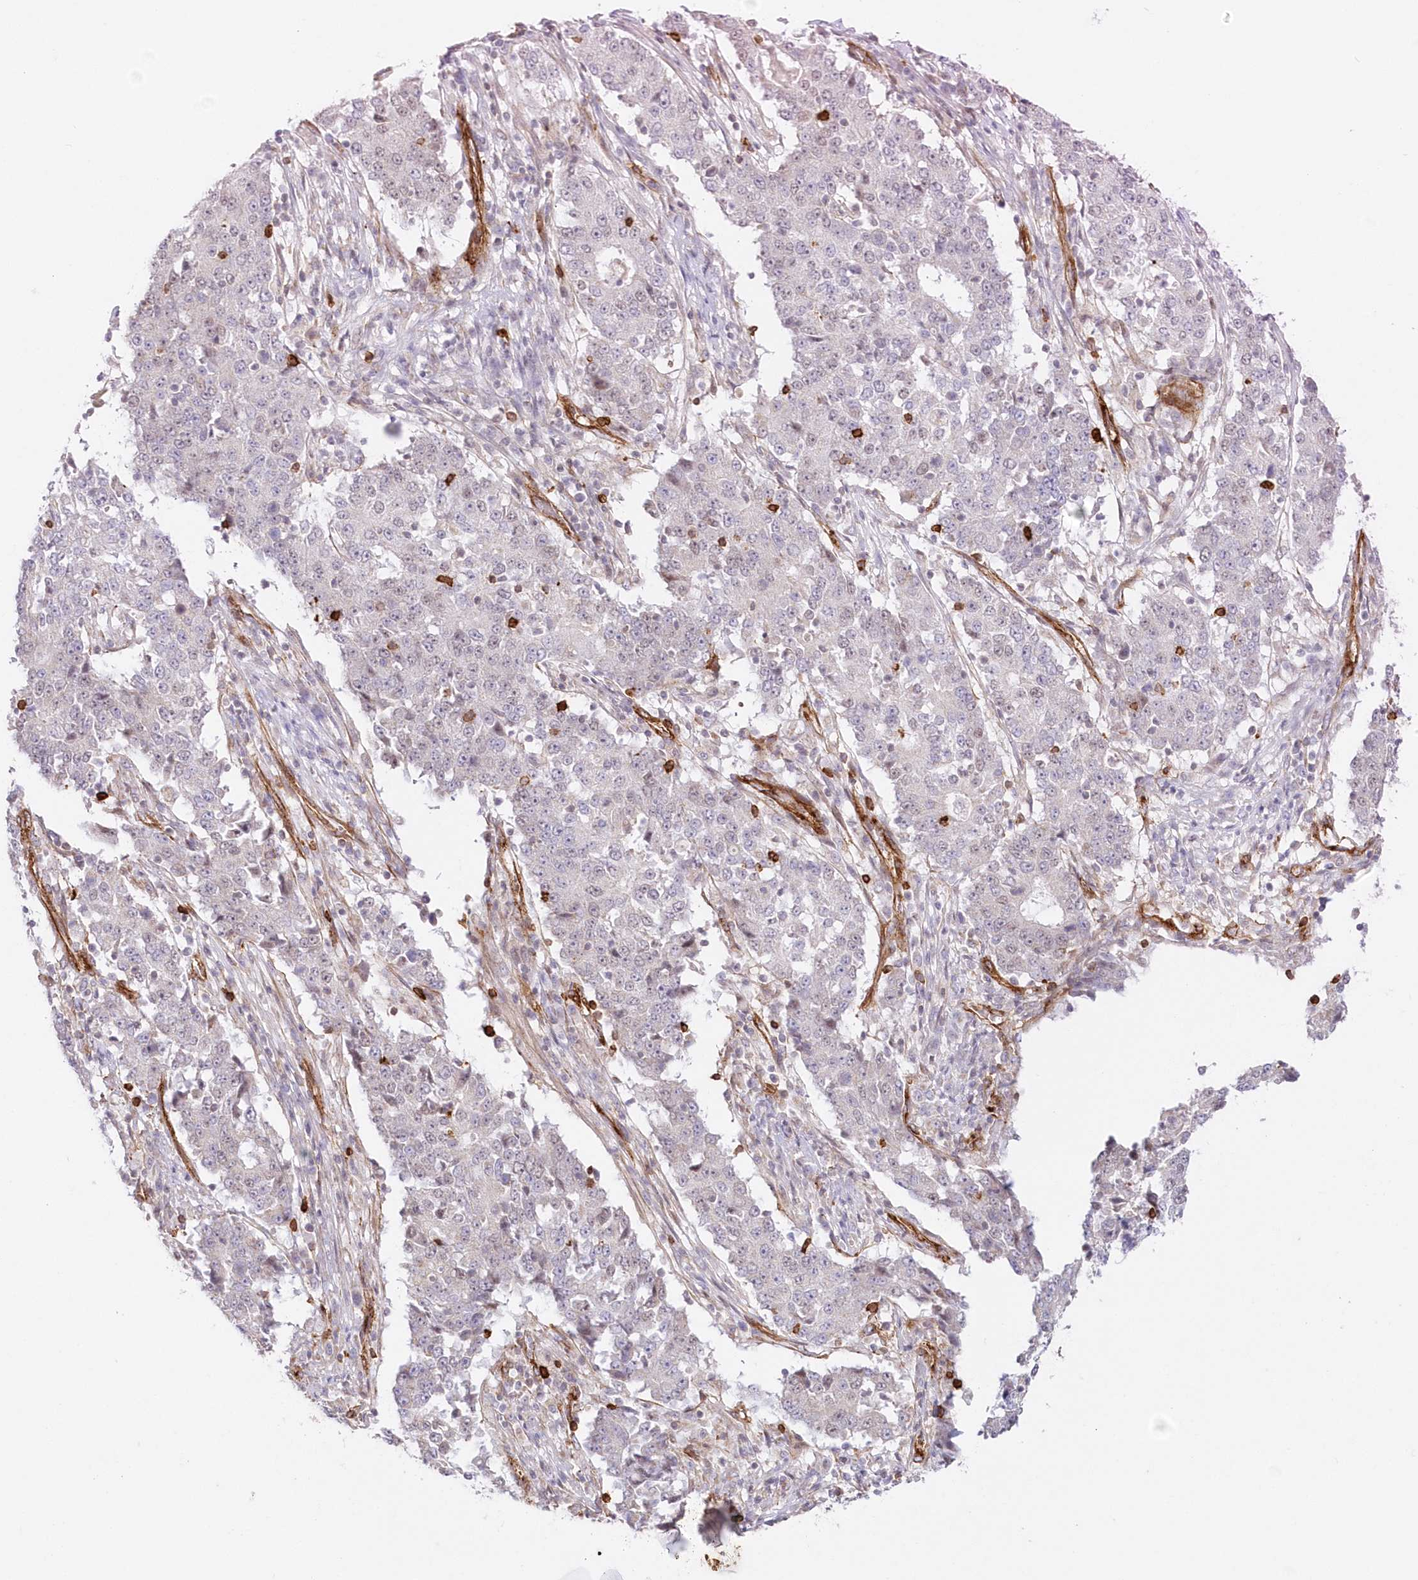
{"staining": {"intensity": "negative", "quantity": "none", "location": "none"}, "tissue": "stomach cancer", "cell_type": "Tumor cells", "image_type": "cancer", "snomed": [{"axis": "morphology", "description": "Adenocarcinoma, NOS"}, {"axis": "topography", "description": "Stomach"}], "caption": "This image is of stomach cancer (adenocarcinoma) stained with immunohistochemistry to label a protein in brown with the nuclei are counter-stained blue. There is no staining in tumor cells.", "gene": "AFAP1L2", "patient": {"sex": "male", "age": 59}}